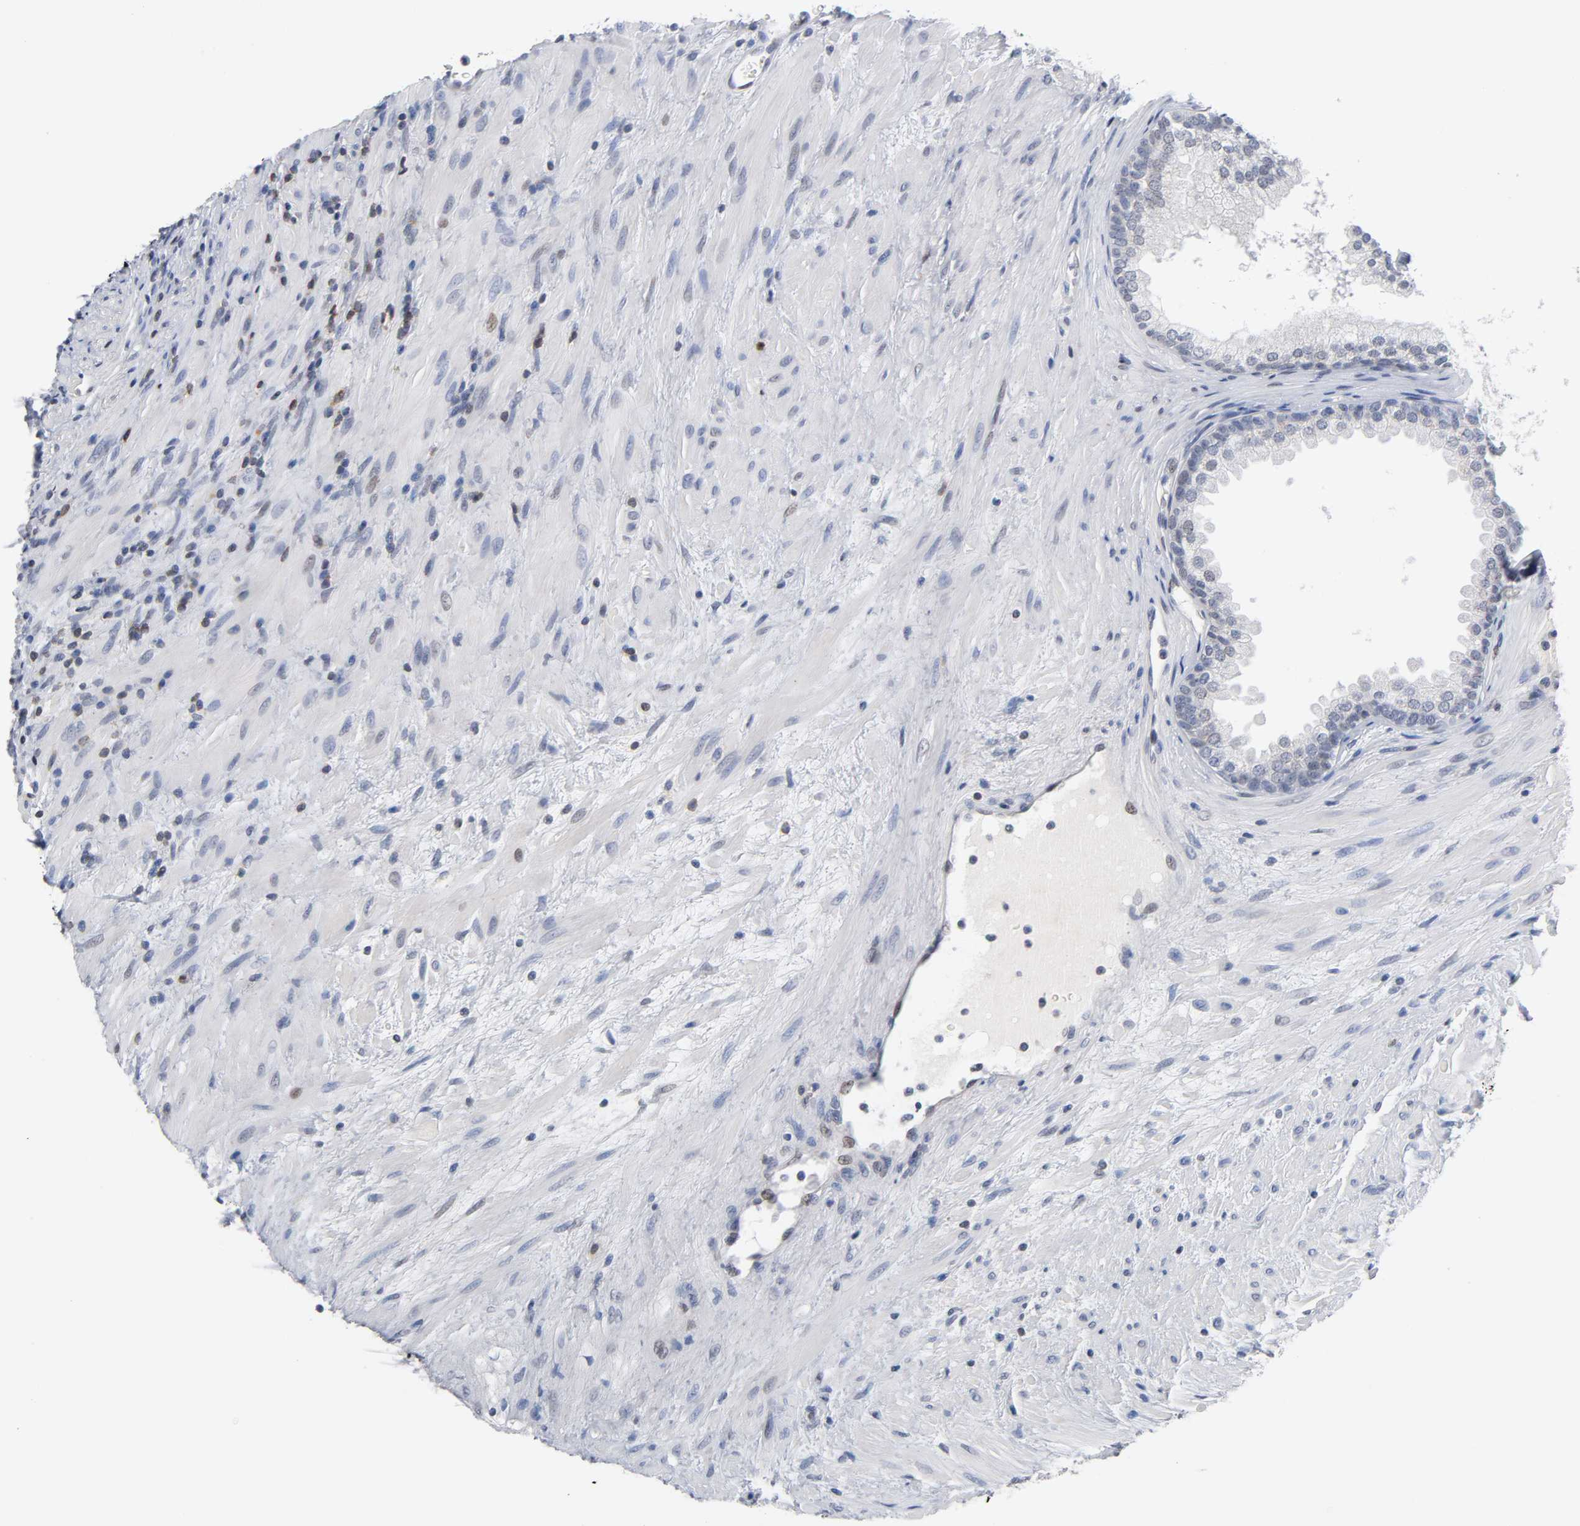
{"staining": {"intensity": "negative", "quantity": "none", "location": "none"}, "tissue": "prostate", "cell_type": "Glandular cells", "image_type": "normal", "snomed": [{"axis": "morphology", "description": "Normal tissue, NOS"}, {"axis": "topography", "description": "Prostate"}], "caption": "Human prostate stained for a protein using IHC shows no staining in glandular cells.", "gene": "NFATC1", "patient": {"sex": "male", "age": 76}}